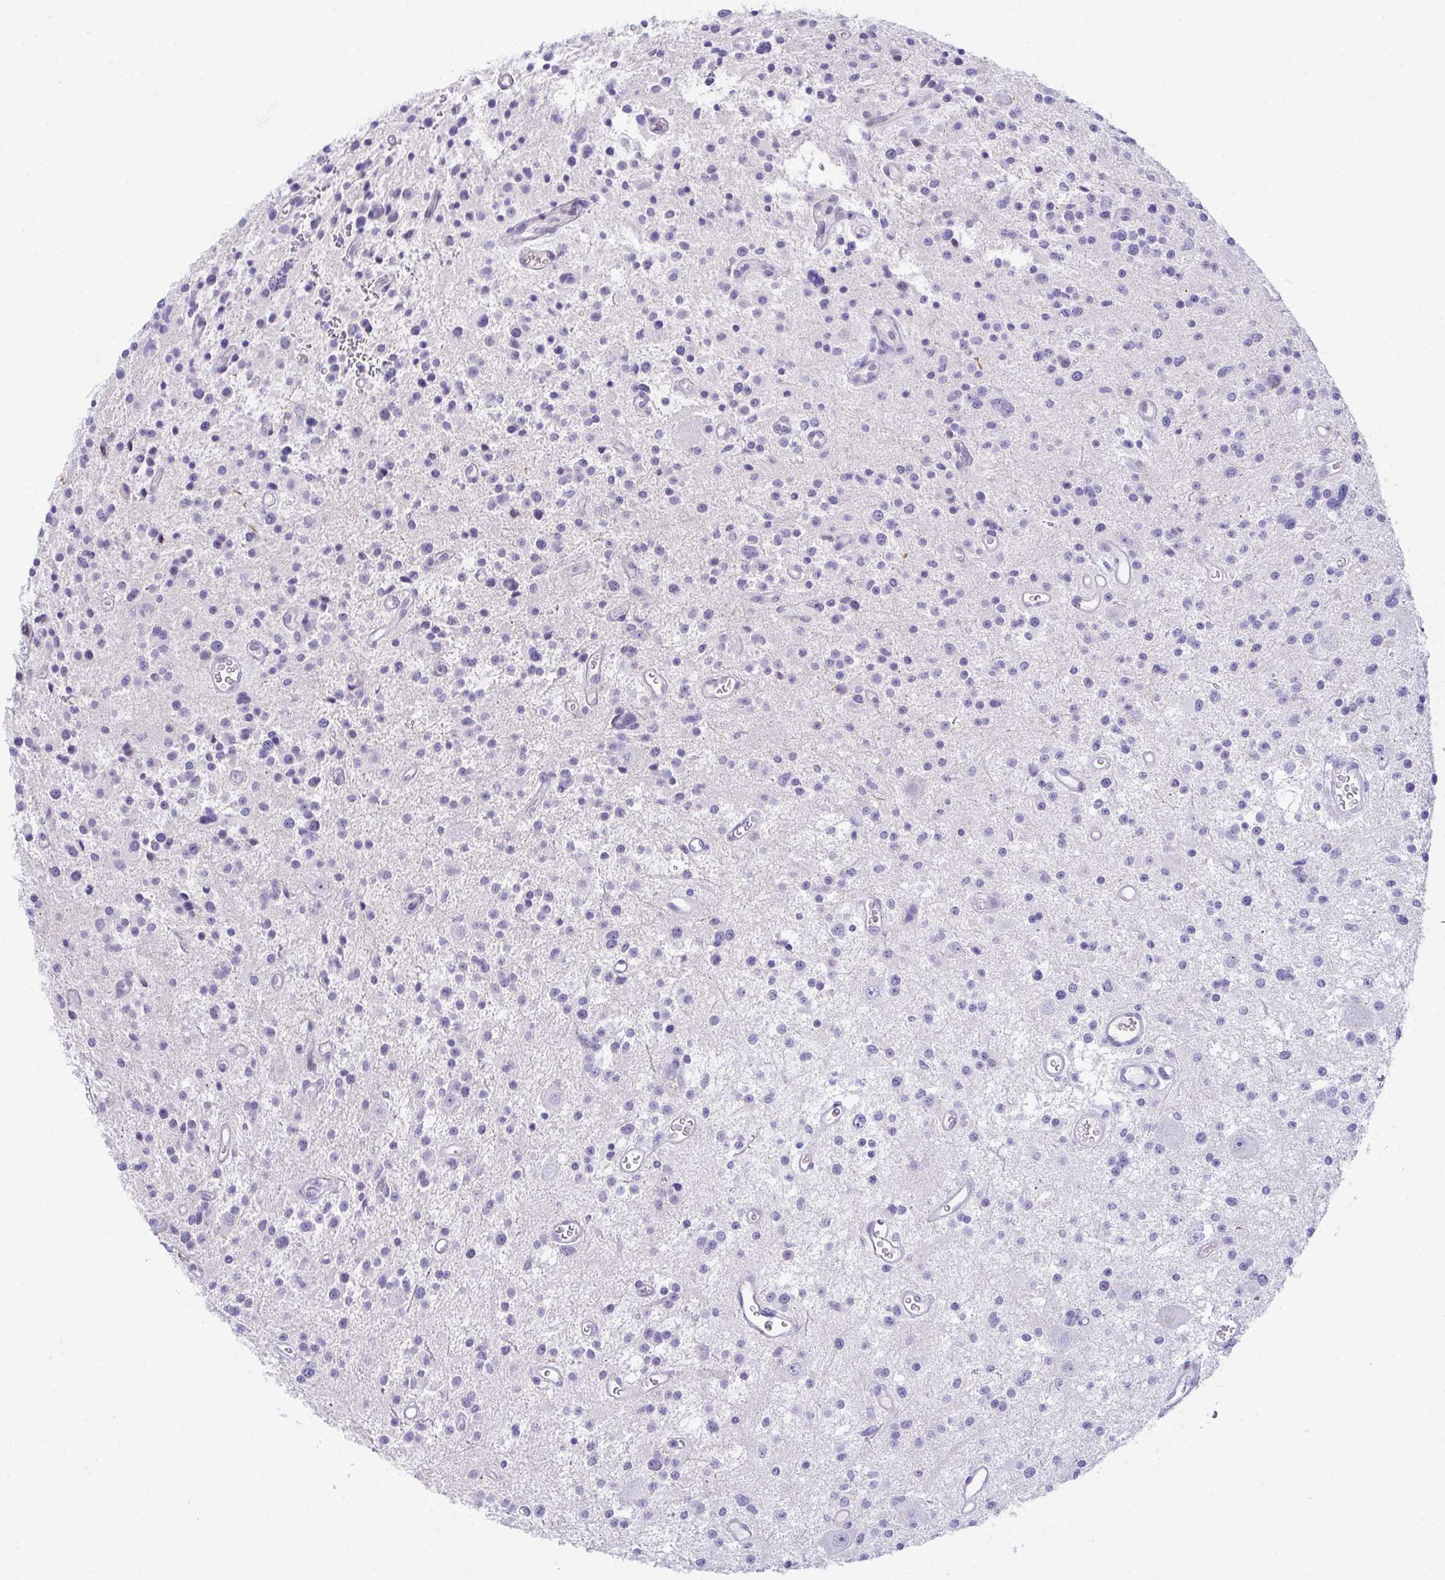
{"staining": {"intensity": "negative", "quantity": "none", "location": "none"}, "tissue": "glioma", "cell_type": "Tumor cells", "image_type": "cancer", "snomed": [{"axis": "morphology", "description": "Glioma, malignant, Low grade"}, {"axis": "topography", "description": "Brain"}], "caption": "Human malignant glioma (low-grade) stained for a protein using immunohistochemistry (IHC) shows no positivity in tumor cells.", "gene": "KMT2E", "patient": {"sex": "male", "age": 43}}